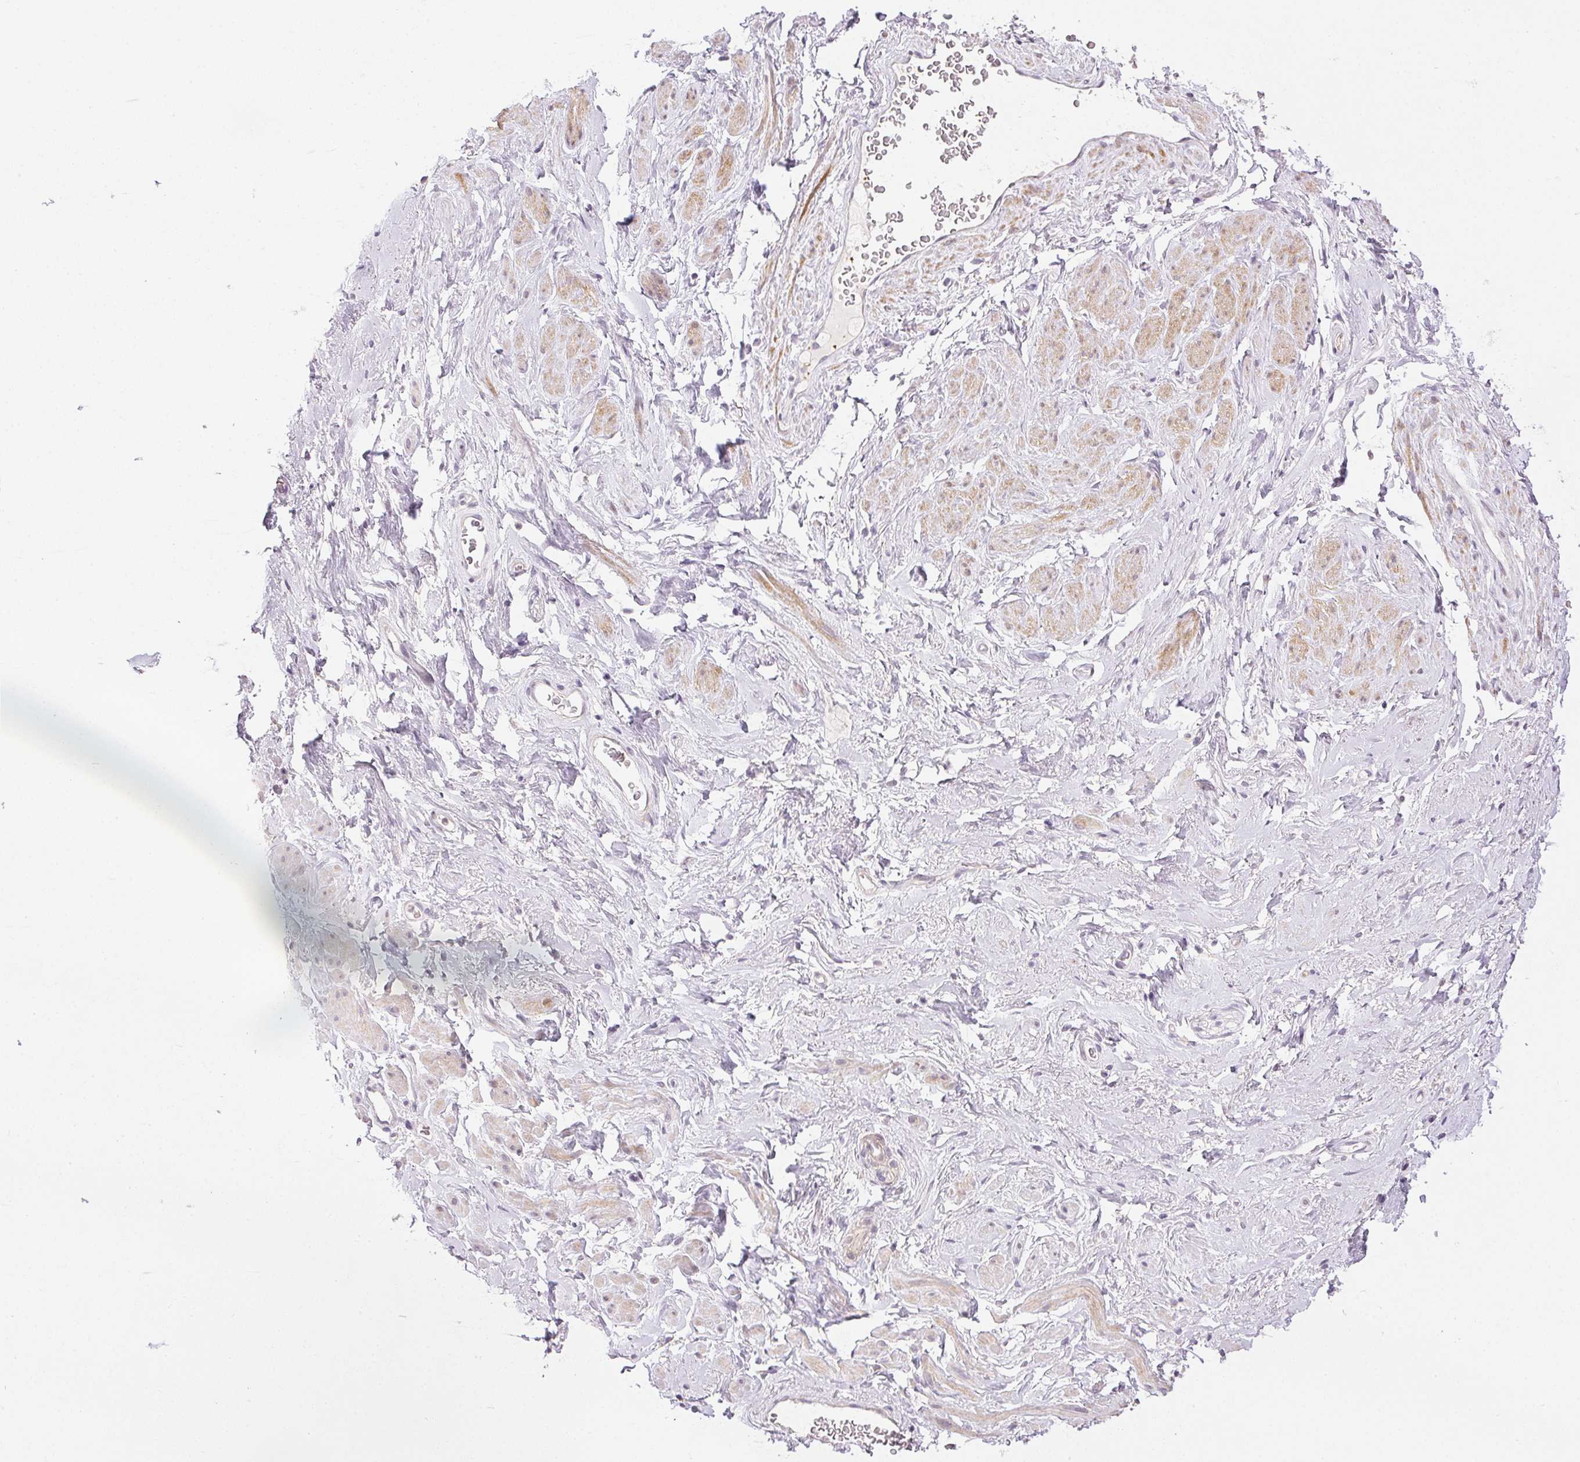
{"staining": {"intensity": "negative", "quantity": "none", "location": "none"}, "tissue": "soft tissue", "cell_type": "Fibroblasts", "image_type": "normal", "snomed": [{"axis": "morphology", "description": "Normal tissue, NOS"}, {"axis": "topography", "description": "Vagina"}, {"axis": "topography", "description": "Peripheral nerve tissue"}], "caption": "Human soft tissue stained for a protein using immunohistochemistry reveals no positivity in fibroblasts.", "gene": "PRL", "patient": {"sex": "female", "age": 71}}